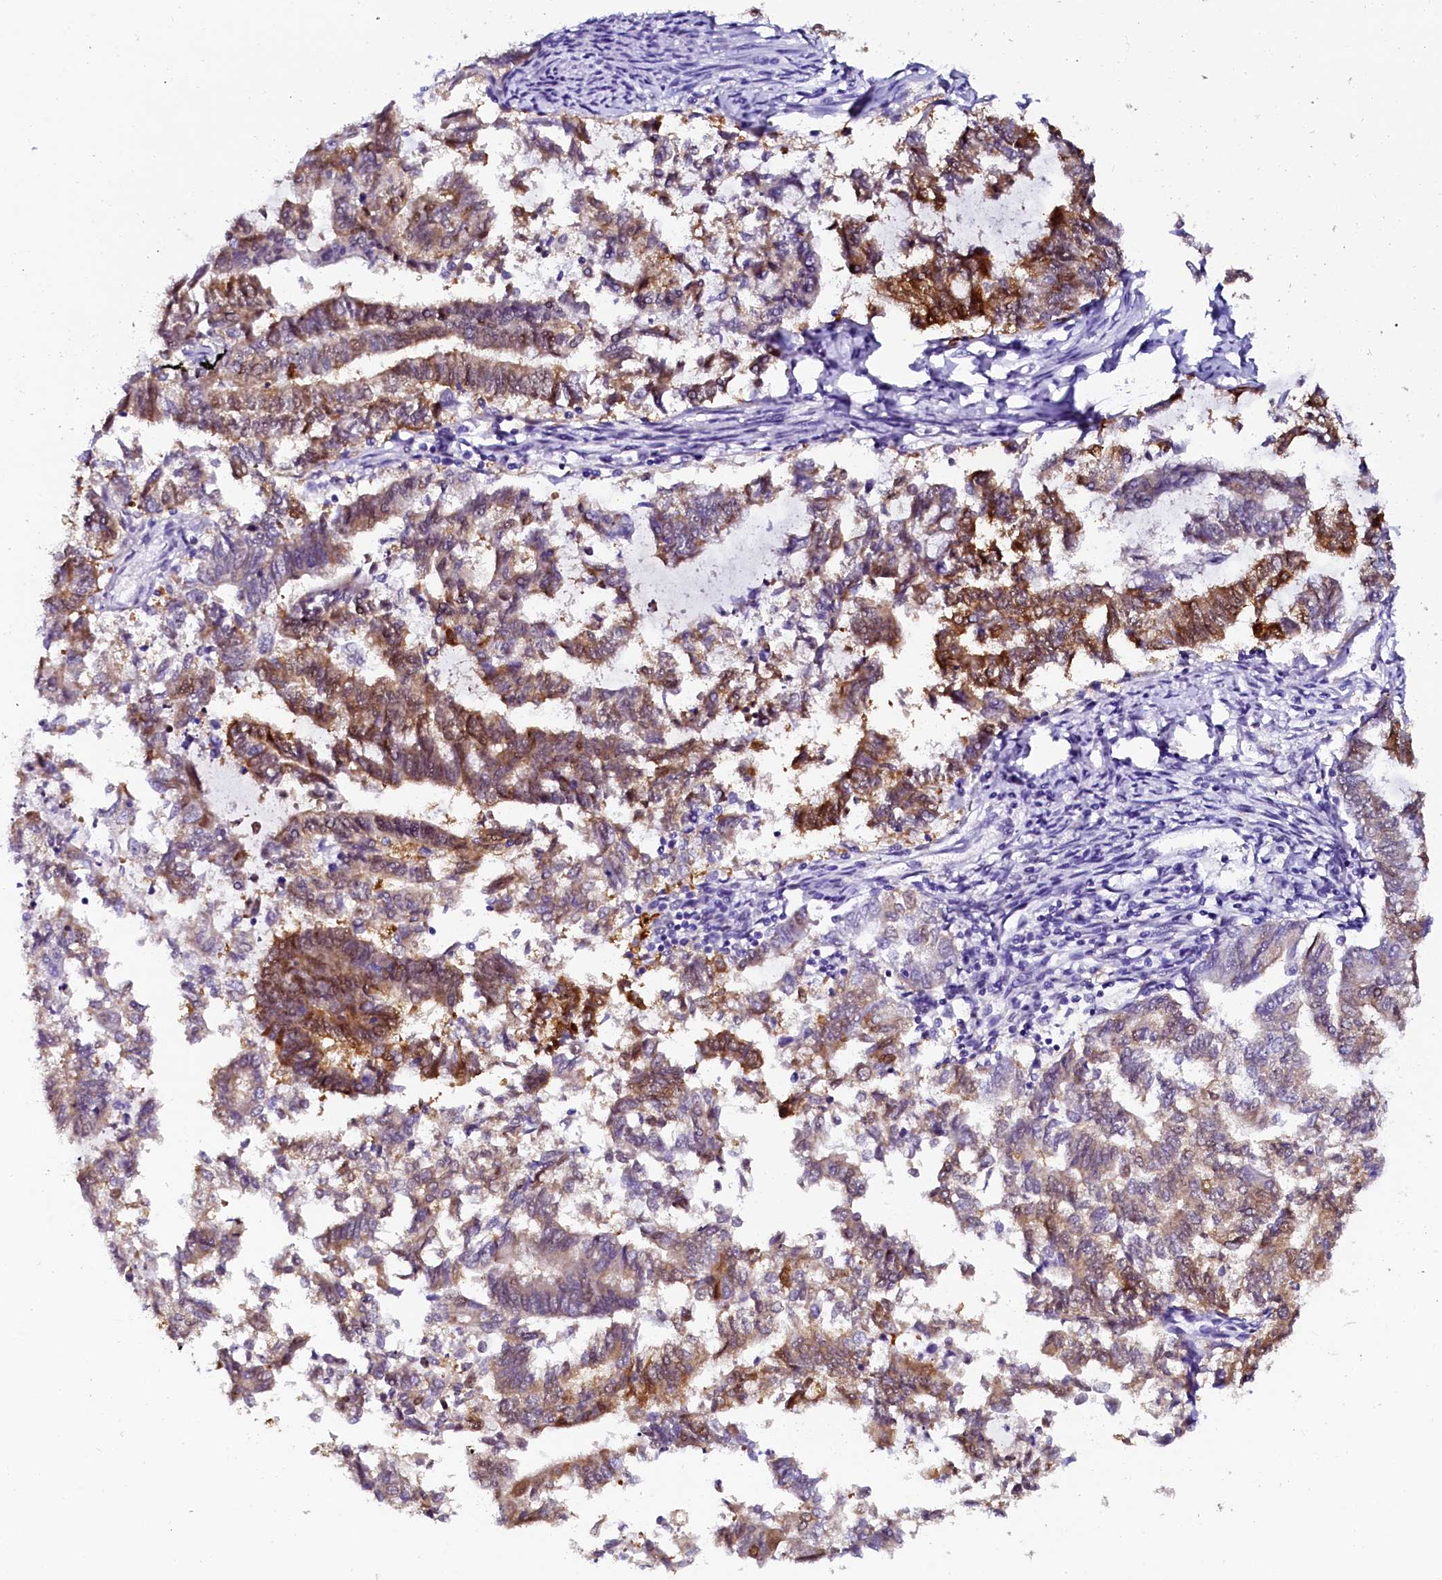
{"staining": {"intensity": "moderate", "quantity": ">75%", "location": "cytoplasmic/membranous"}, "tissue": "endometrial cancer", "cell_type": "Tumor cells", "image_type": "cancer", "snomed": [{"axis": "morphology", "description": "Adenocarcinoma, NOS"}, {"axis": "topography", "description": "Endometrium"}], "caption": "The immunohistochemical stain shows moderate cytoplasmic/membranous staining in tumor cells of endometrial cancer (adenocarcinoma) tissue.", "gene": "SORD", "patient": {"sex": "female", "age": 79}}